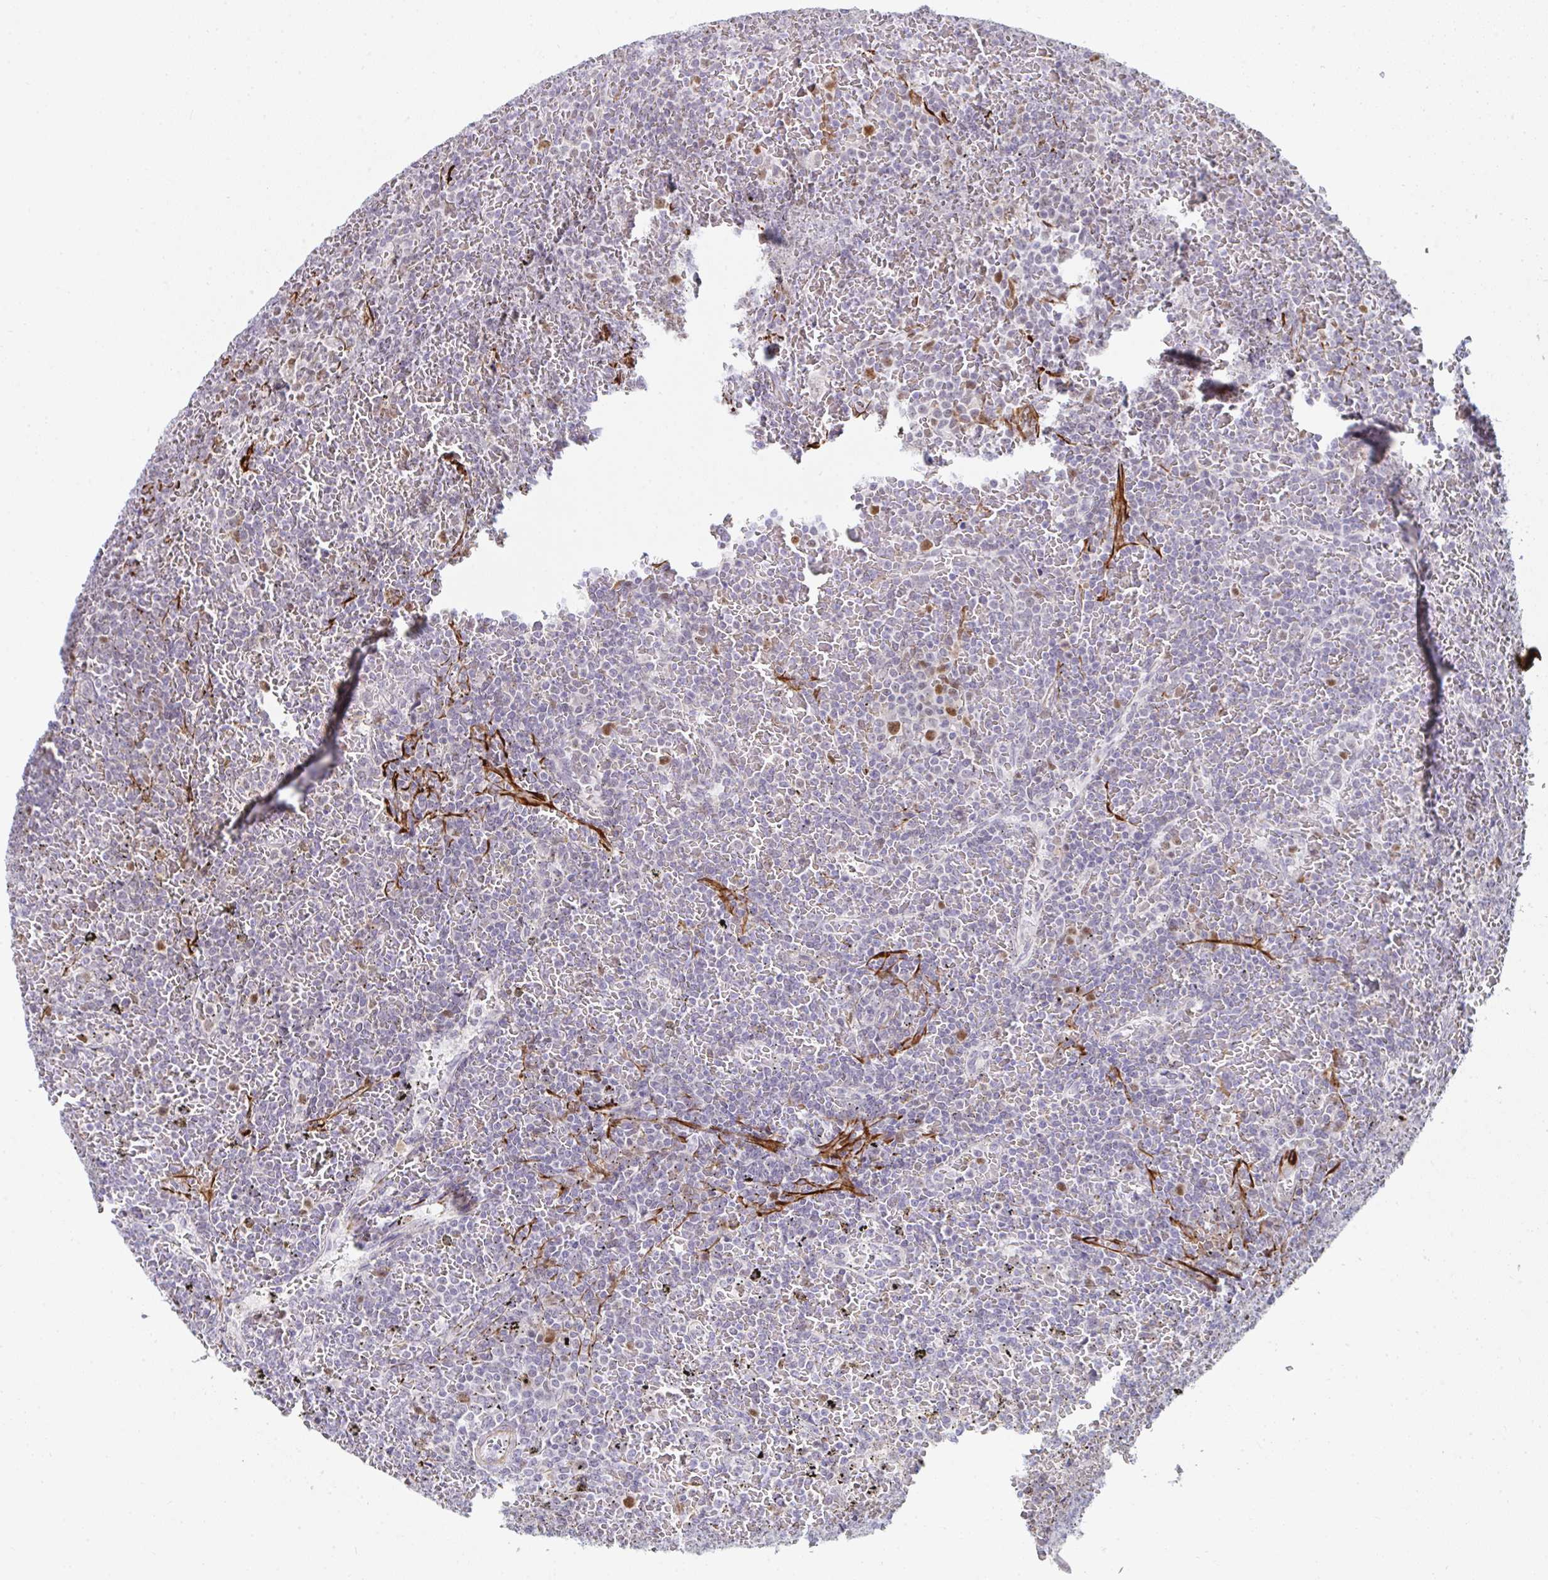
{"staining": {"intensity": "negative", "quantity": "none", "location": "none"}, "tissue": "lymphoma", "cell_type": "Tumor cells", "image_type": "cancer", "snomed": [{"axis": "morphology", "description": "Malignant lymphoma, non-Hodgkin's type, Low grade"}, {"axis": "topography", "description": "Spleen"}], "caption": "Immunohistochemical staining of malignant lymphoma, non-Hodgkin's type (low-grade) exhibits no significant expression in tumor cells.", "gene": "GINS2", "patient": {"sex": "female", "age": 77}}